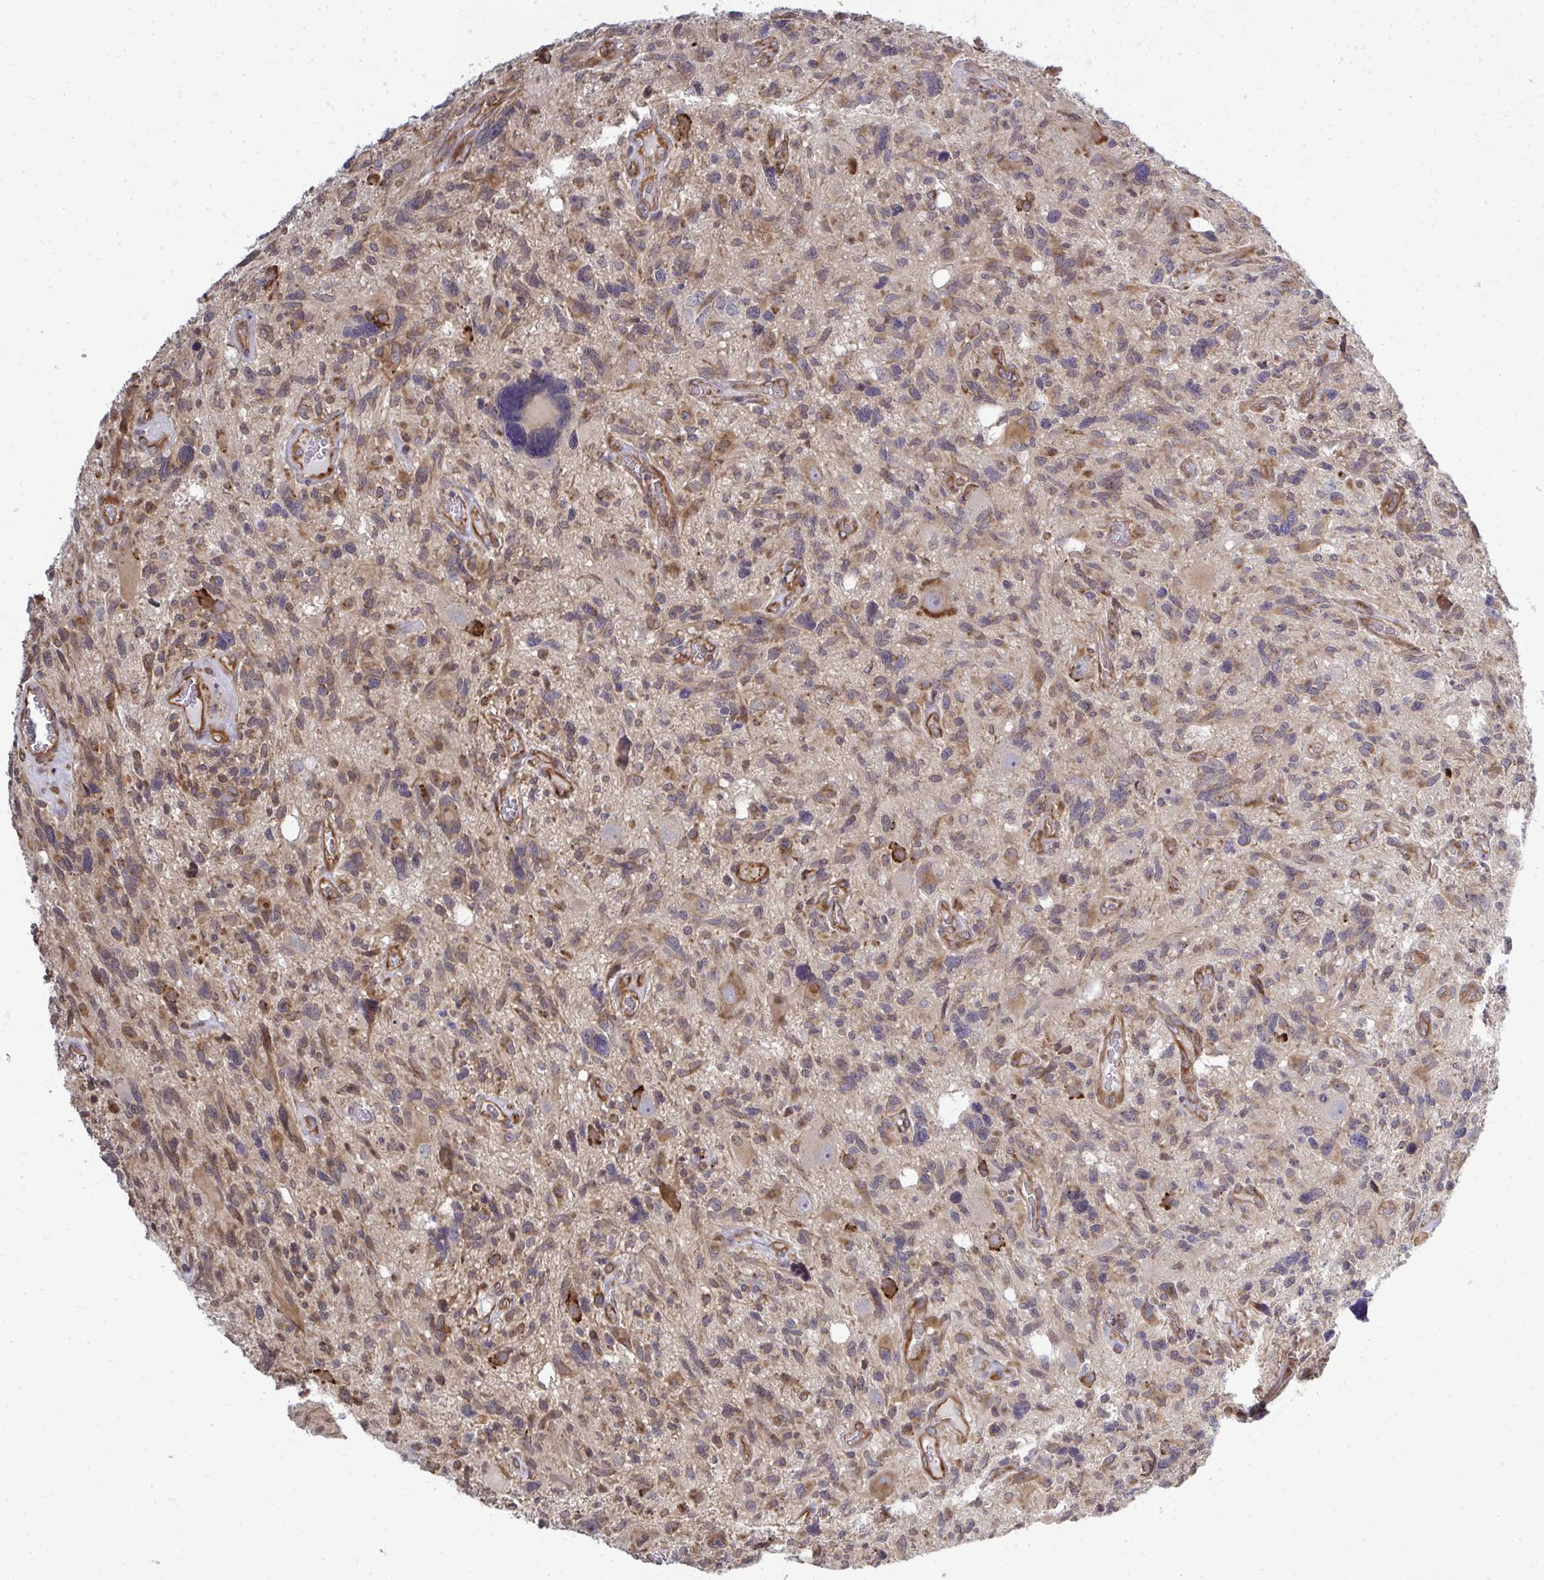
{"staining": {"intensity": "weak", "quantity": ">75%", "location": "cytoplasmic/membranous"}, "tissue": "glioma", "cell_type": "Tumor cells", "image_type": "cancer", "snomed": [{"axis": "morphology", "description": "Glioma, malignant, High grade"}, {"axis": "topography", "description": "Brain"}], "caption": "A high-resolution micrograph shows IHC staining of glioma, which reveals weak cytoplasmic/membranous expression in about >75% of tumor cells.", "gene": "FUT10", "patient": {"sex": "male", "age": 49}}